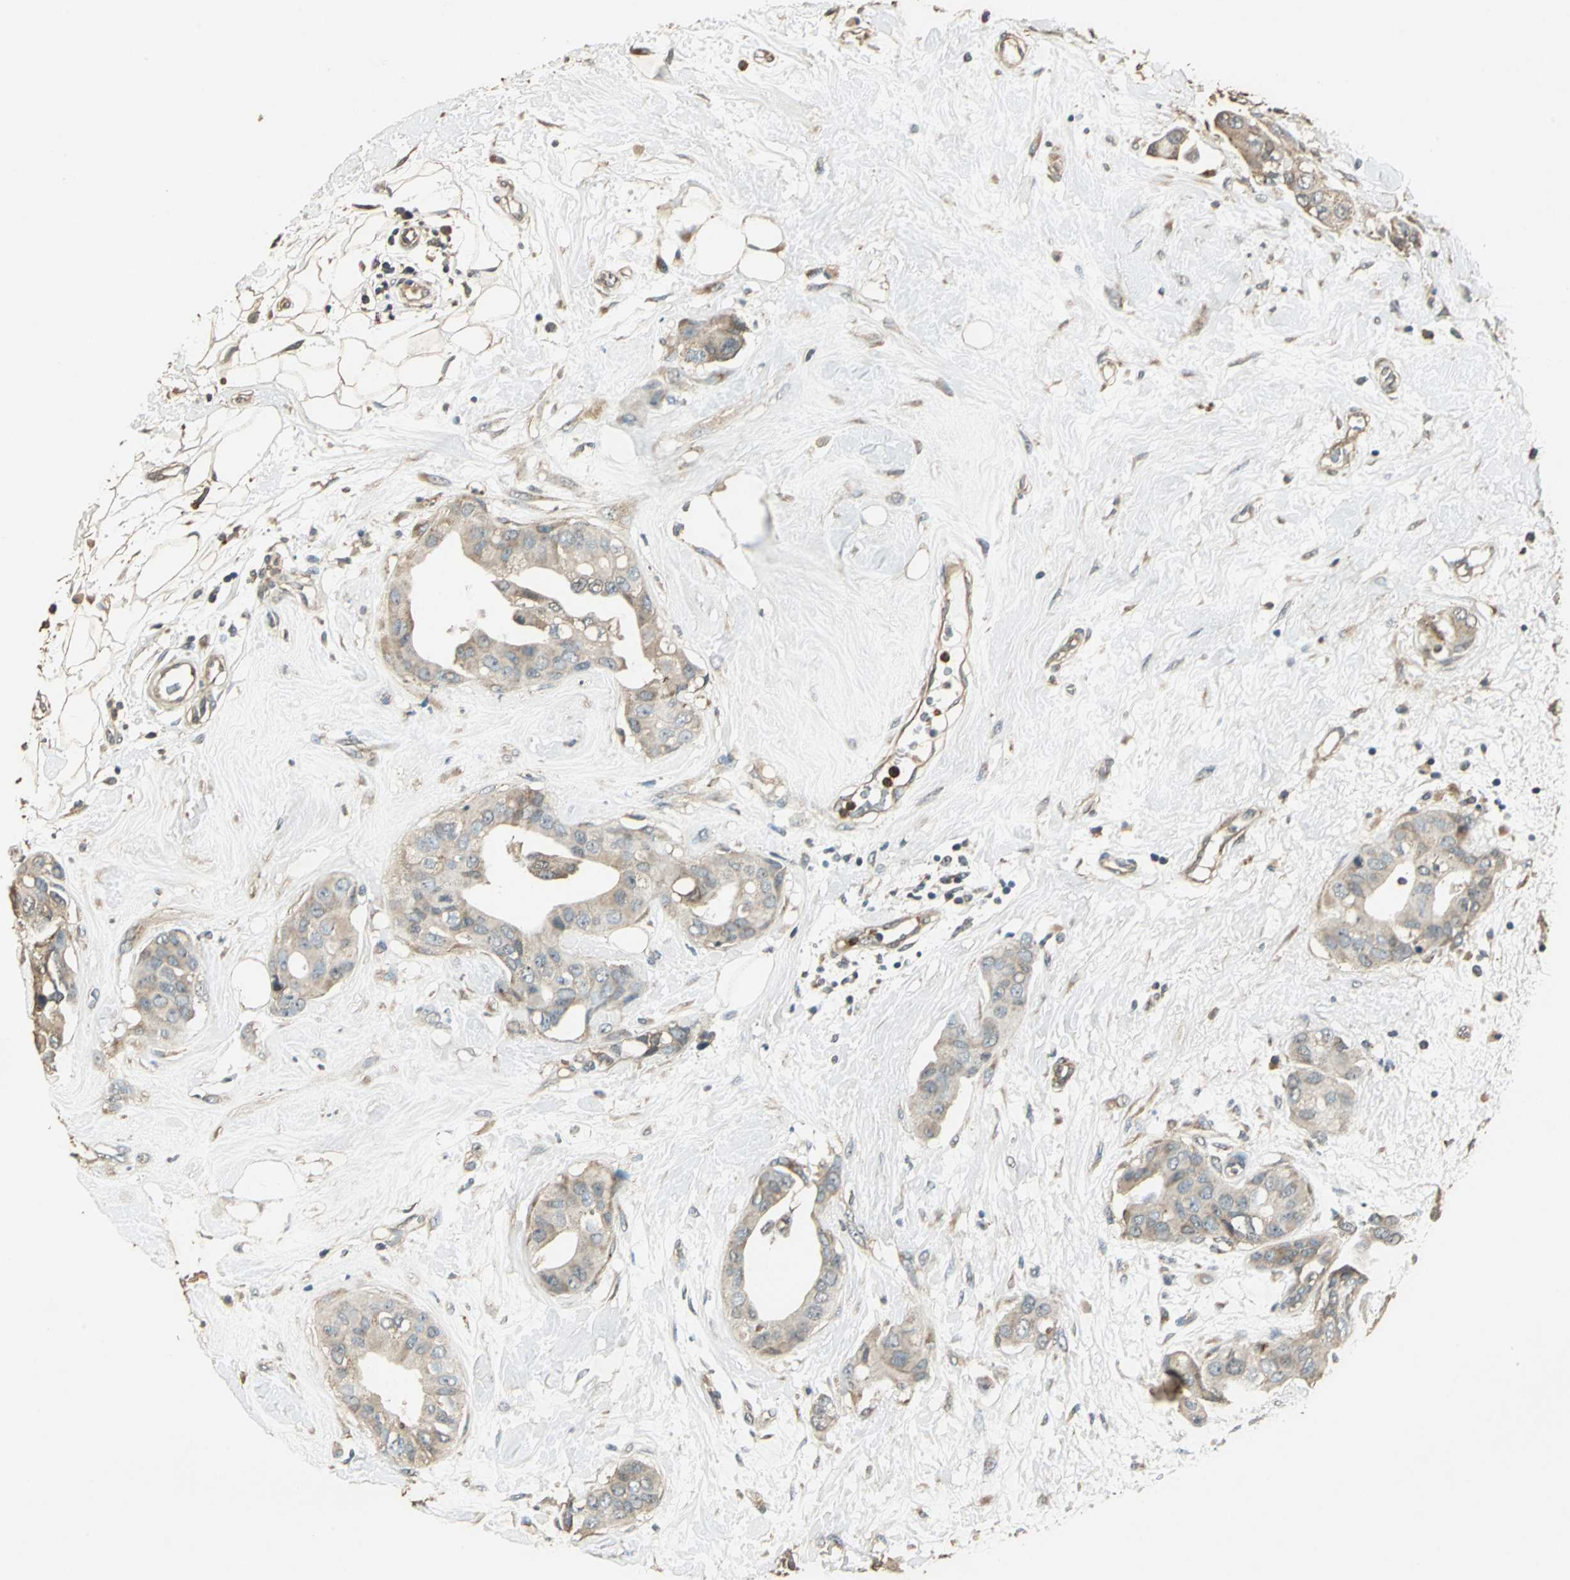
{"staining": {"intensity": "moderate", "quantity": ">75%", "location": "cytoplasmic/membranous"}, "tissue": "breast cancer", "cell_type": "Tumor cells", "image_type": "cancer", "snomed": [{"axis": "morphology", "description": "Duct carcinoma"}, {"axis": "topography", "description": "Breast"}], "caption": "Moderate cytoplasmic/membranous staining is appreciated in about >75% of tumor cells in infiltrating ductal carcinoma (breast).", "gene": "TMPRSS4", "patient": {"sex": "female", "age": 40}}